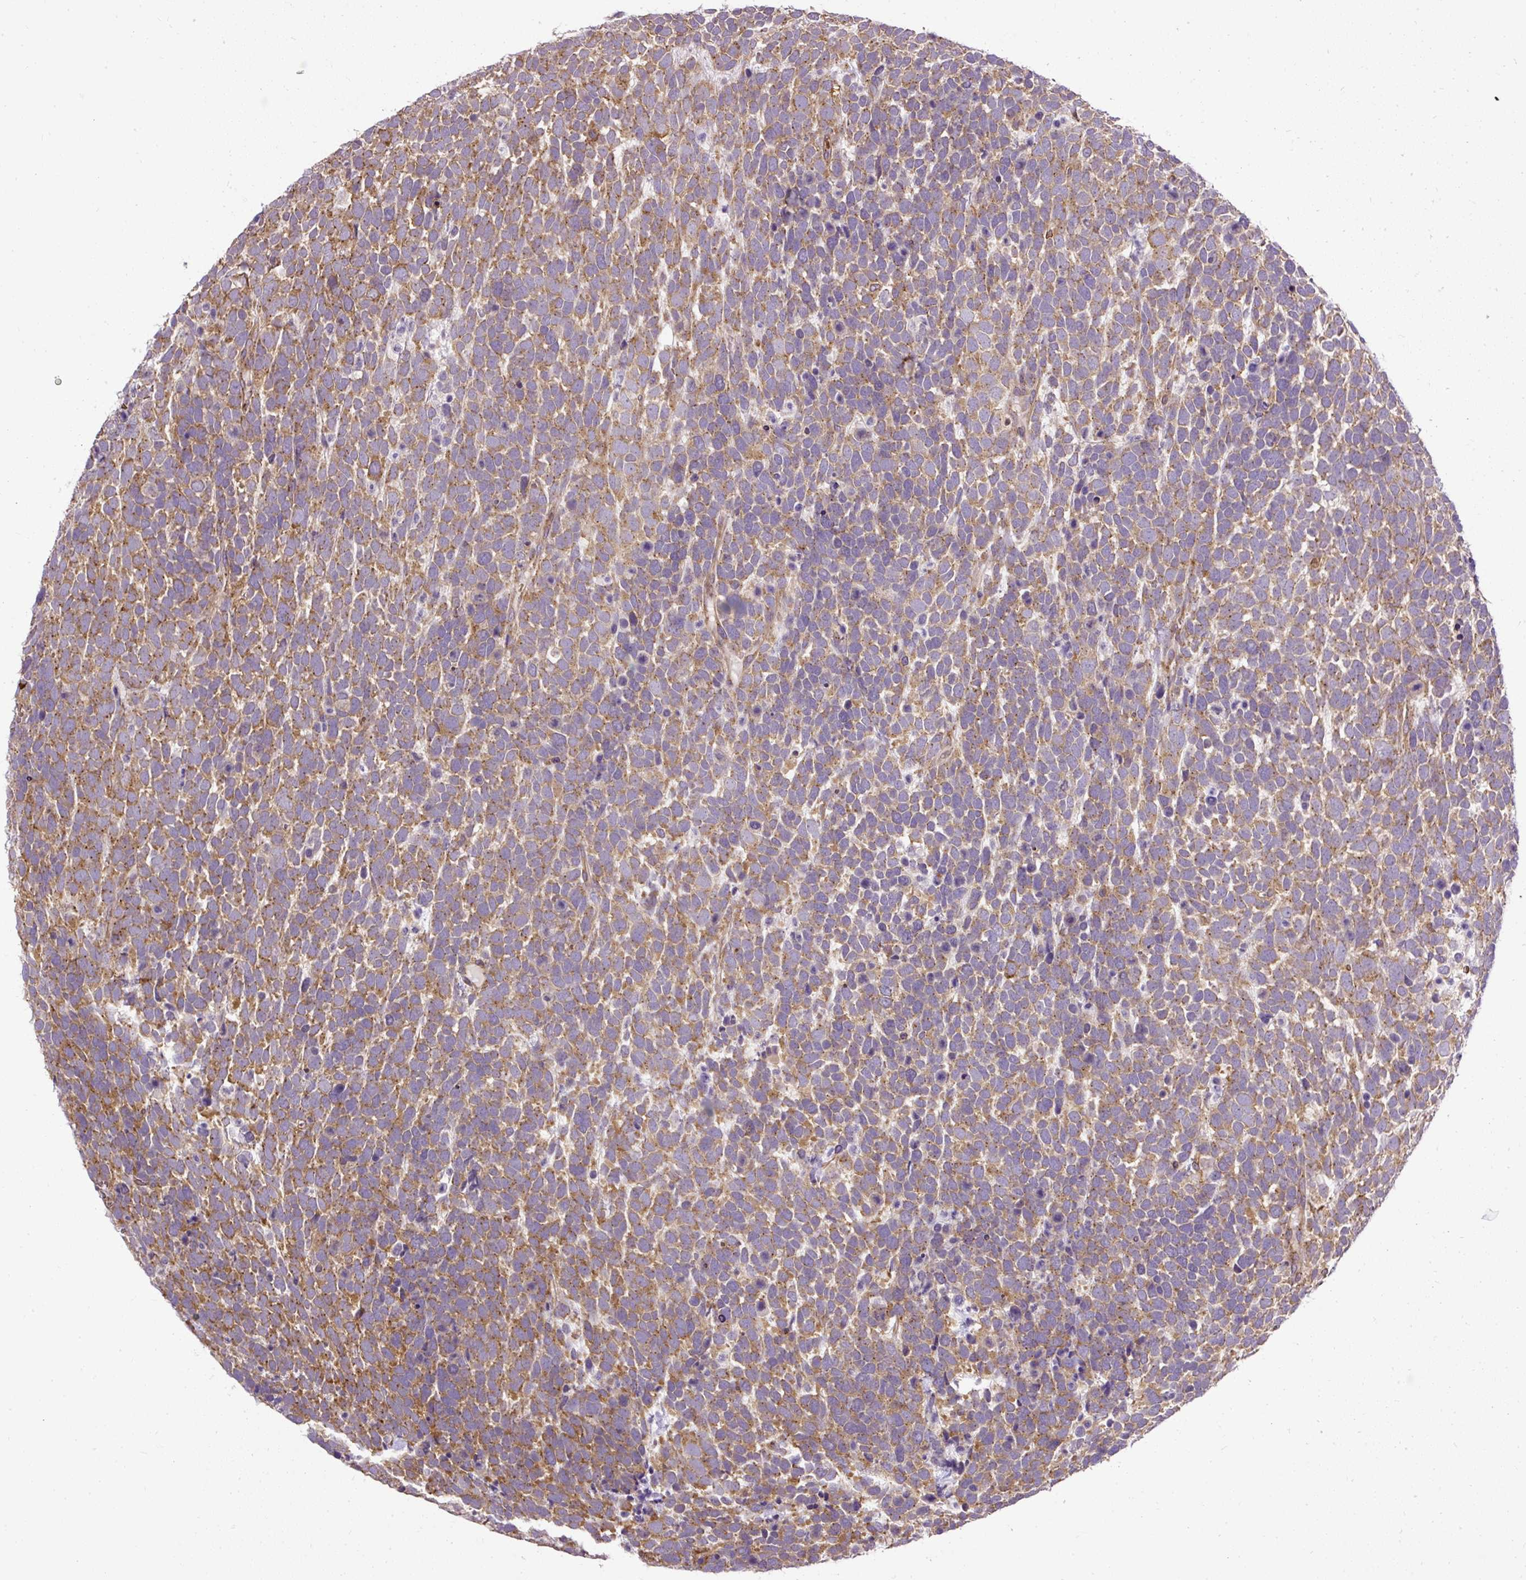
{"staining": {"intensity": "moderate", "quantity": ">75%", "location": "cytoplasmic/membranous"}, "tissue": "urothelial cancer", "cell_type": "Tumor cells", "image_type": "cancer", "snomed": [{"axis": "morphology", "description": "Urothelial carcinoma, High grade"}, {"axis": "topography", "description": "Urinary bladder"}], "caption": "There is medium levels of moderate cytoplasmic/membranous positivity in tumor cells of urothelial cancer, as demonstrated by immunohistochemical staining (brown color).", "gene": "SMC4", "patient": {"sex": "female", "age": 82}}